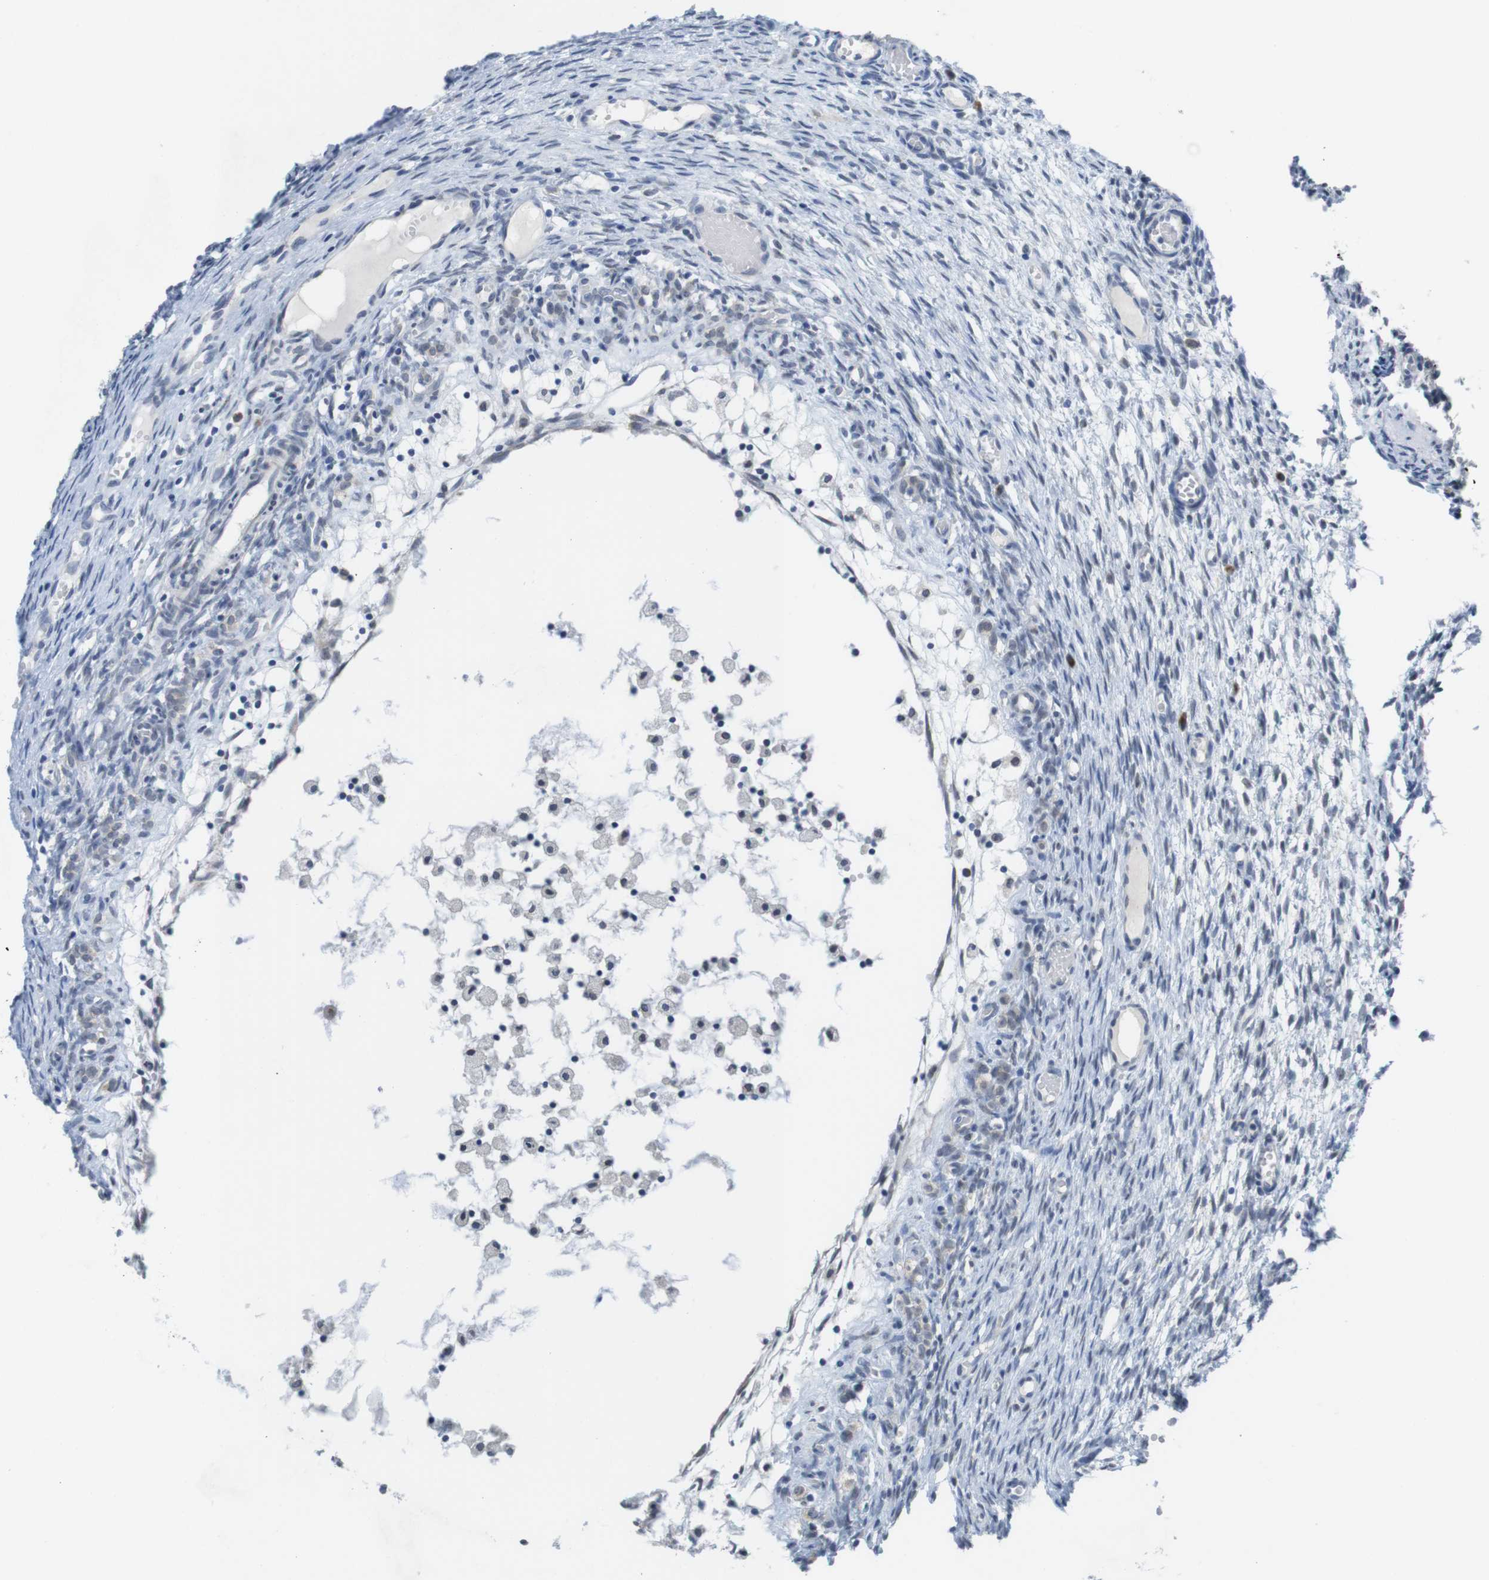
{"staining": {"intensity": "weak", "quantity": "<25%", "location": "cytoplasmic/membranous"}, "tissue": "ovary", "cell_type": "Ovarian stroma cells", "image_type": "normal", "snomed": [{"axis": "morphology", "description": "Normal tissue, NOS"}, {"axis": "topography", "description": "Ovary"}], "caption": "IHC photomicrograph of normal ovary: human ovary stained with DAB exhibits no significant protein positivity in ovarian stroma cells.", "gene": "ERGIC3", "patient": {"sex": "female", "age": 35}}